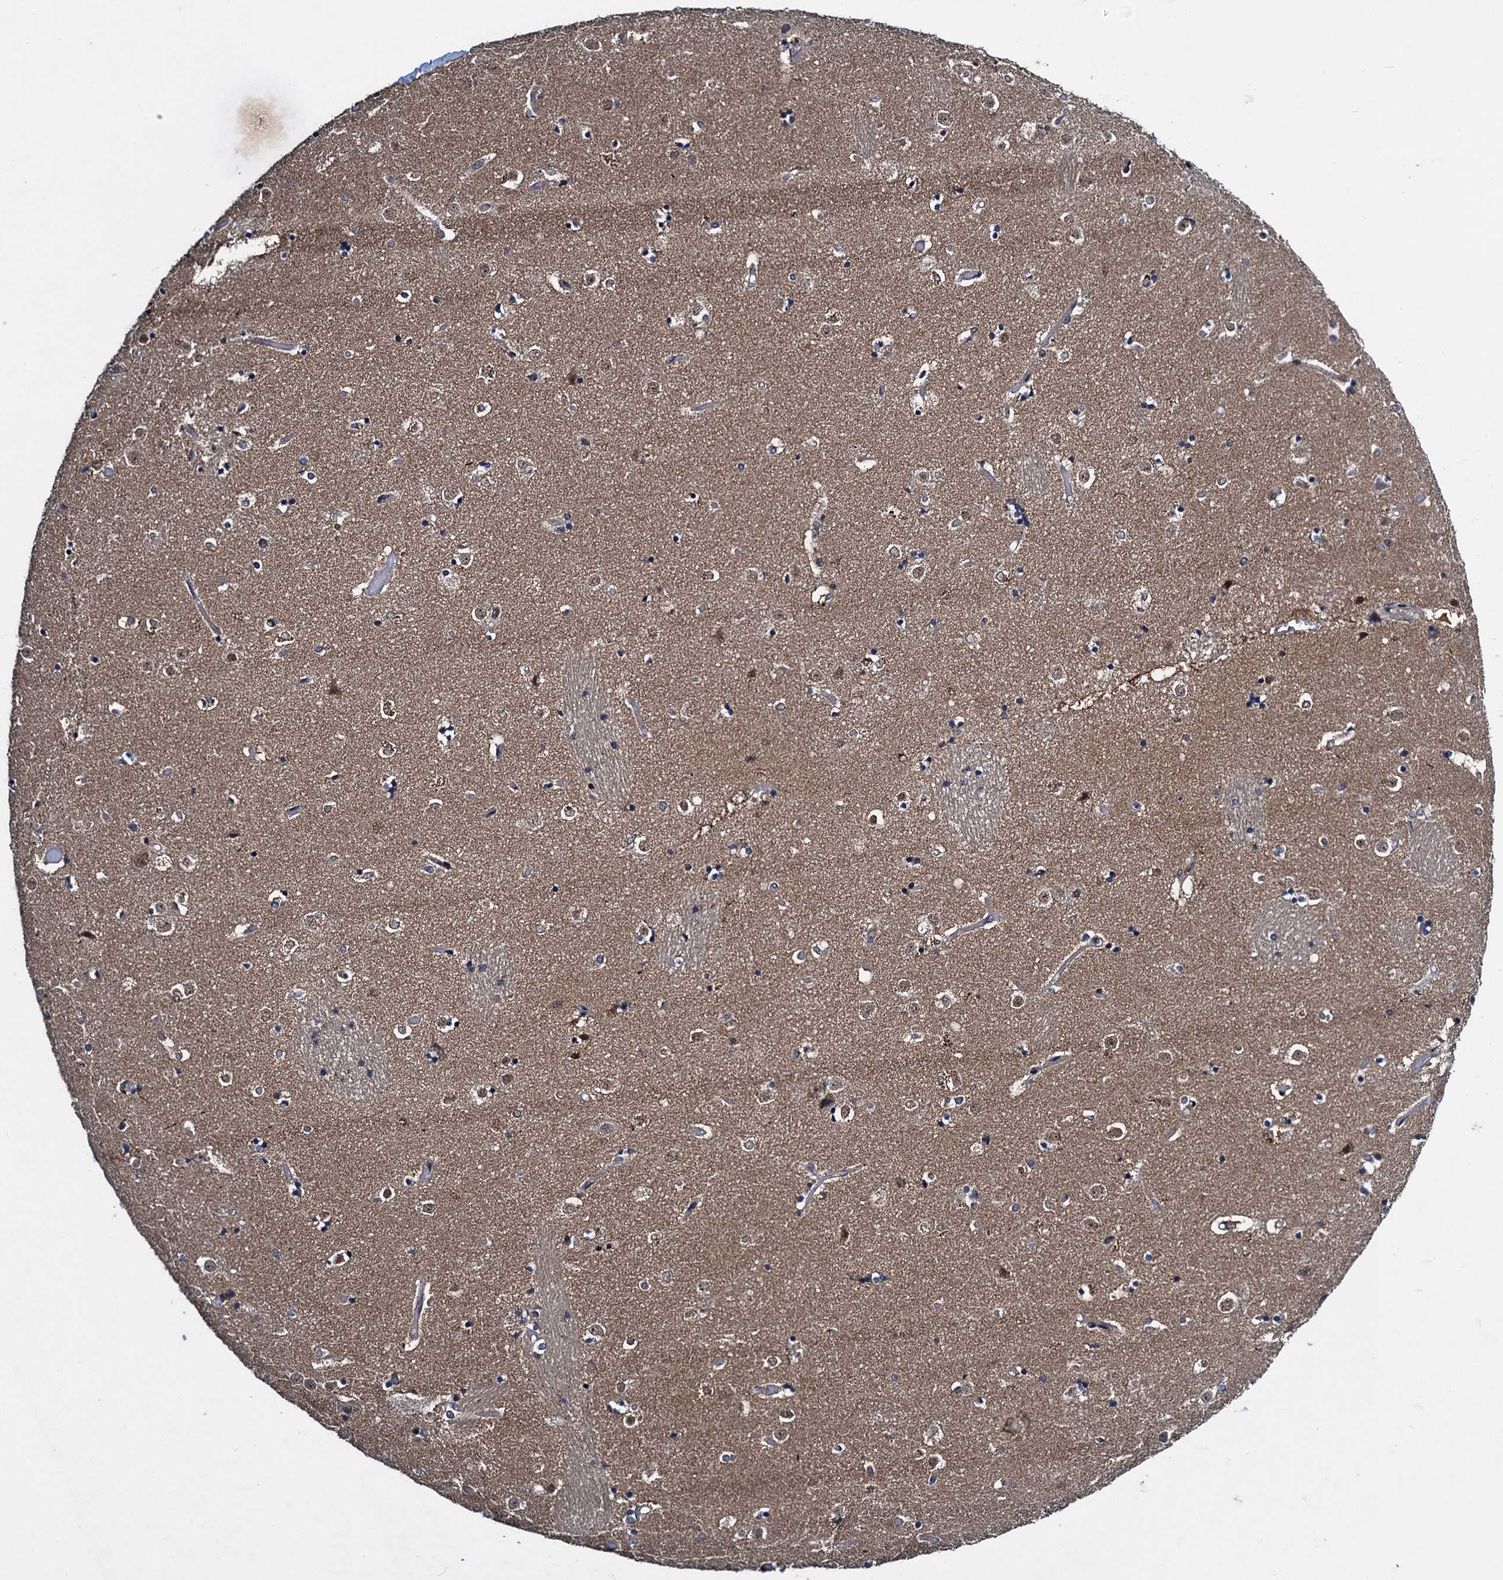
{"staining": {"intensity": "negative", "quantity": "none", "location": "none"}, "tissue": "caudate", "cell_type": "Glial cells", "image_type": "normal", "snomed": [{"axis": "morphology", "description": "Normal tissue, NOS"}, {"axis": "topography", "description": "Lateral ventricle wall"}], "caption": "Protein analysis of unremarkable caudate reveals no significant staining in glial cells.", "gene": "RNF165", "patient": {"sex": "female", "age": 52}}